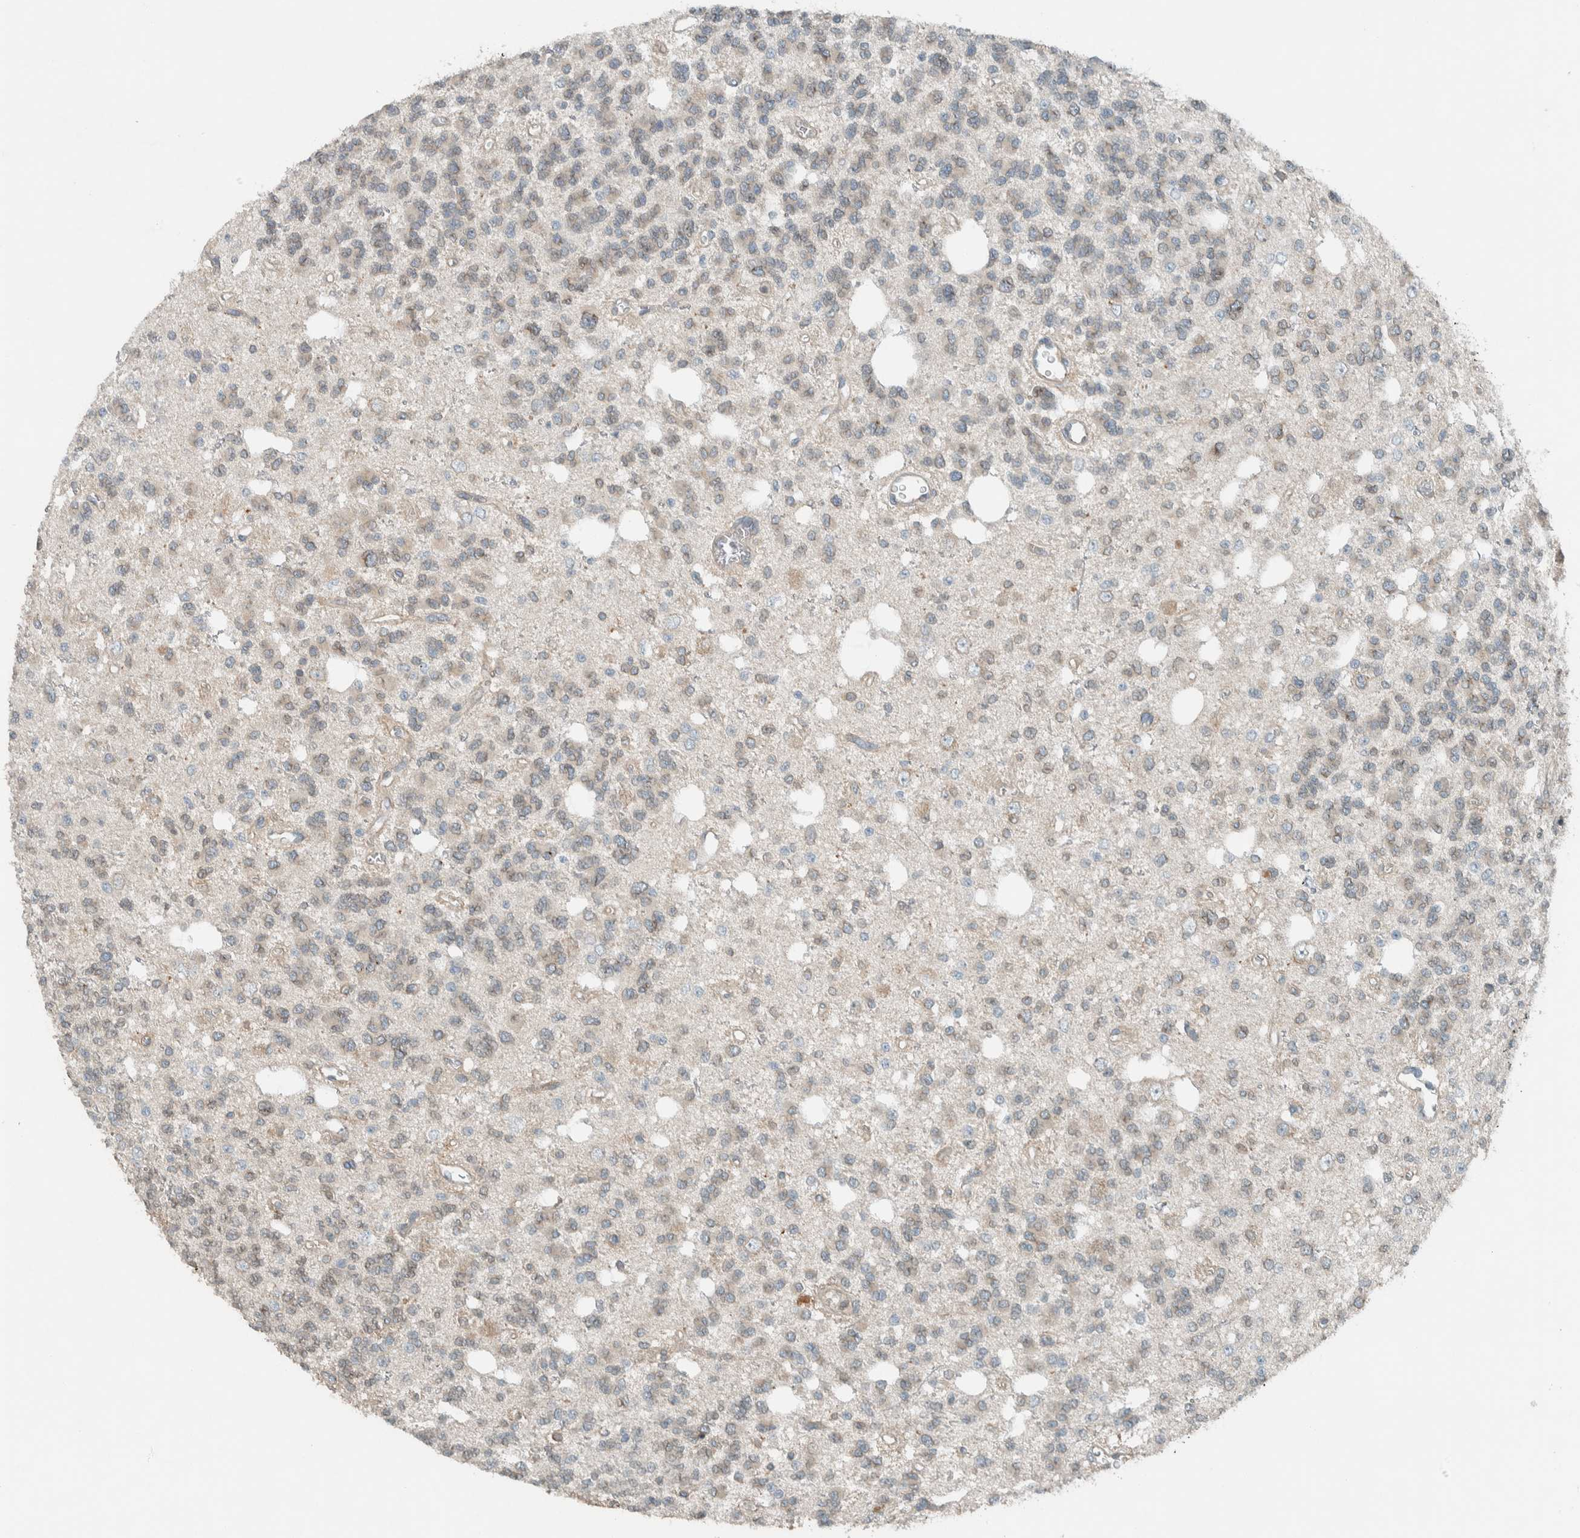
{"staining": {"intensity": "weak", "quantity": "25%-75%", "location": "cytoplasmic/membranous"}, "tissue": "glioma", "cell_type": "Tumor cells", "image_type": "cancer", "snomed": [{"axis": "morphology", "description": "Glioma, malignant, Low grade"}, {"axis": "topography", "description": "Brain"}], "caption": "Weak cytoplasmic/membranous expression is seen in about 25%-75% of tumor cells in low-grade glioma (malignant). (DAB = brown stain, brightfield microscopy at high magnification).", "gene": "SEL1L", "patient": {"sex": "male", "age": 38}}